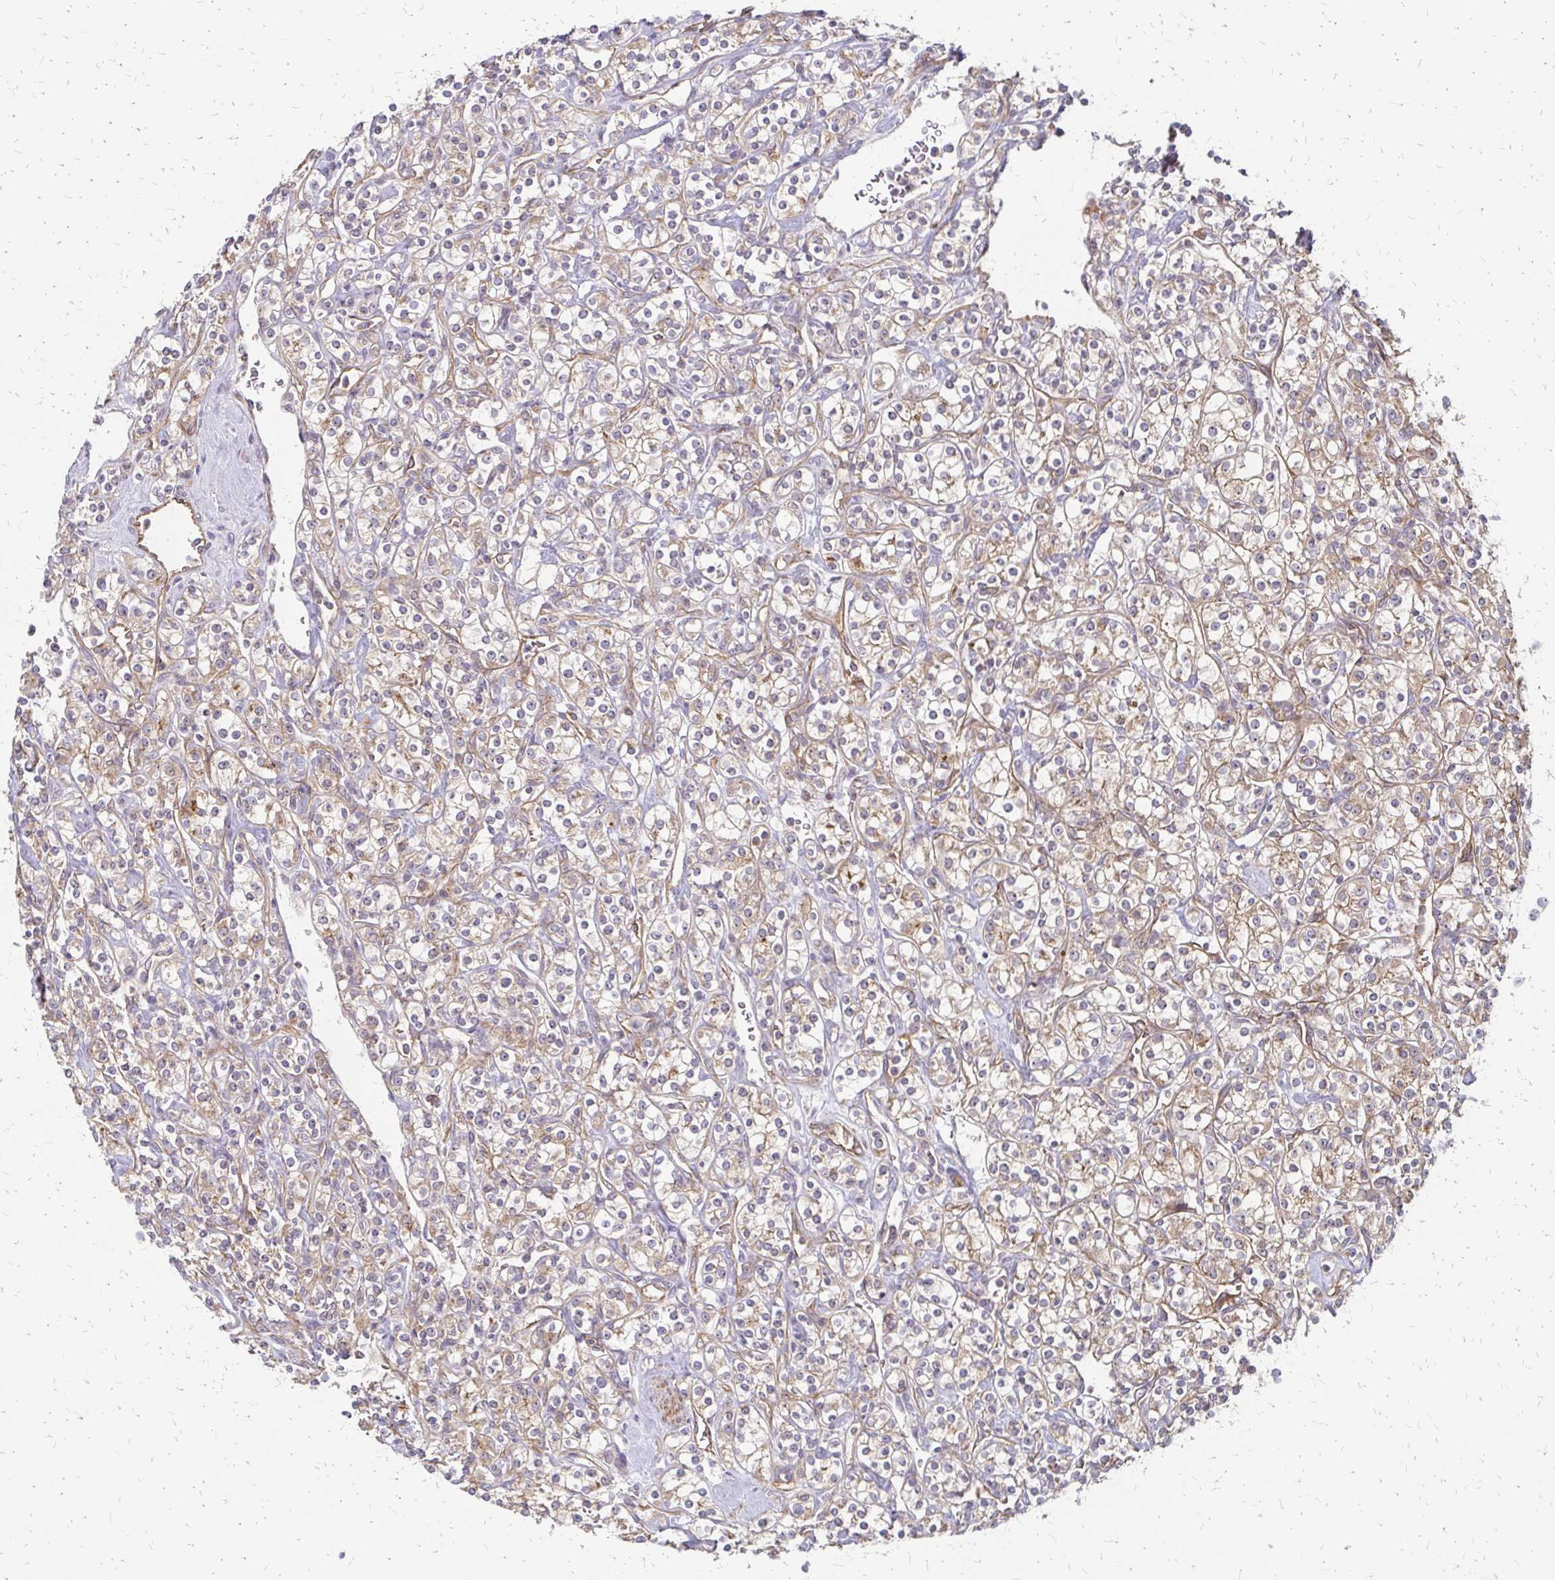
{"staining": {"intensity": "weak", "quantity": ">75%", "location": "cytoplasmic/membranous"}, "tissue": "renal cancer", "cell_type": "Tumor cells", "image_type": "cancer", "snomed": [{"axis": "morphology", "description": "Adenocarcinoma, NOS"}, {"axis": "topography", "description": "Kidney"}], "caption": "About >75% of tumor cells in human renal cancer (adenocarcinoma) display weak cytoplasmic/membranous protein staining as visualized by brown immunohistochemical staining.", "gene": "ZNF383", "patient": {"sex": "male", "age": 77}}